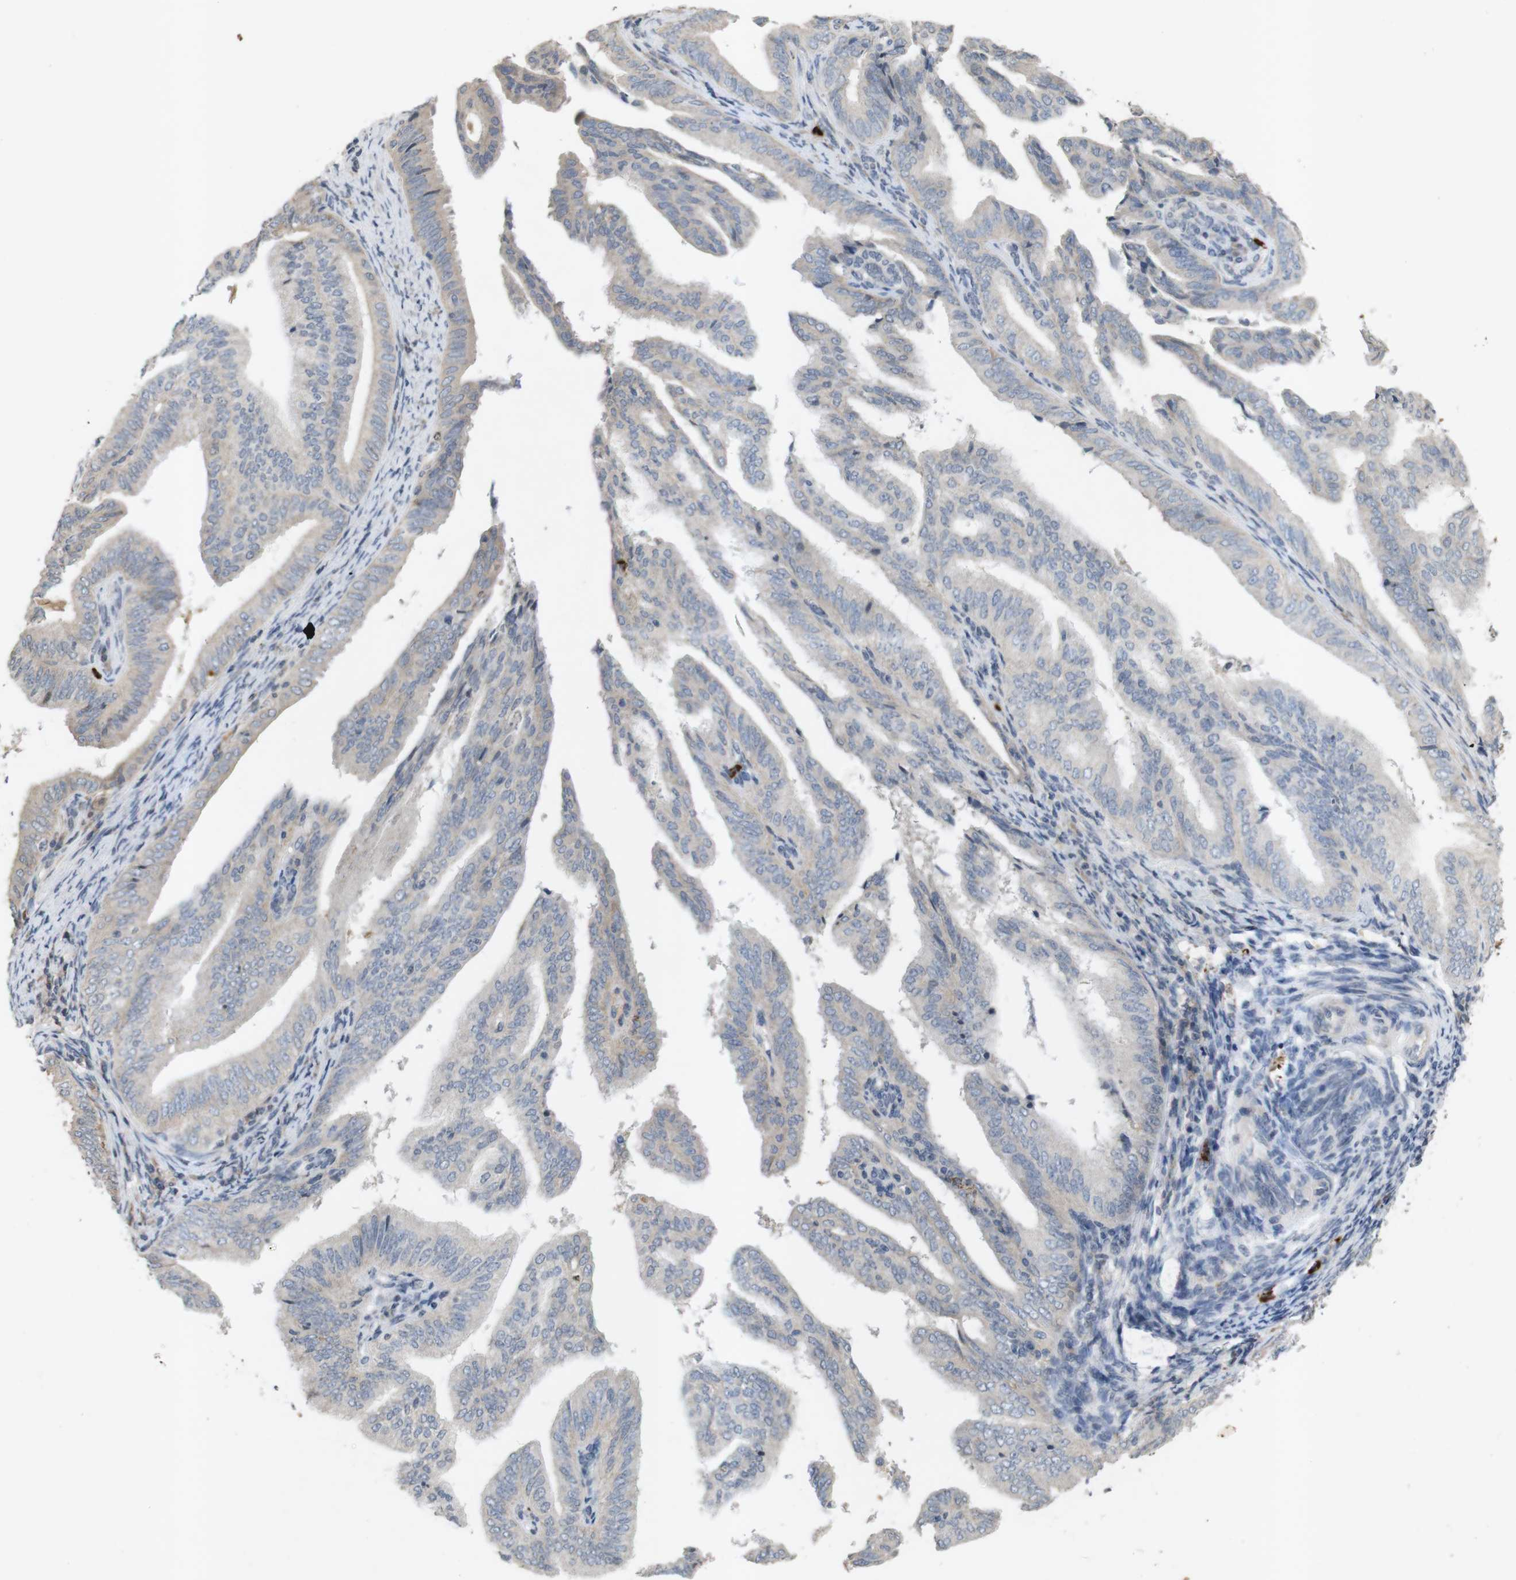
{"staining": {"intensity": "negative", "quantity": "none", "location": "none"}, "tissue": "endometrial cancer", "cell_type": "Tumor cells", "image_type": "cancer", "snomed": [{"axis": "morphology", "description": "Adenocarcinoma, NOS"}, {"axis": "topography", "description": "Endometrium"}], "caption": "A histopathology image of endometrial adenocarcinoma stained for a protein demonstrates no brown staining in tumor cells.", "gene": "TSPAN14", "patient": {"sex": "female", "age": 58}}